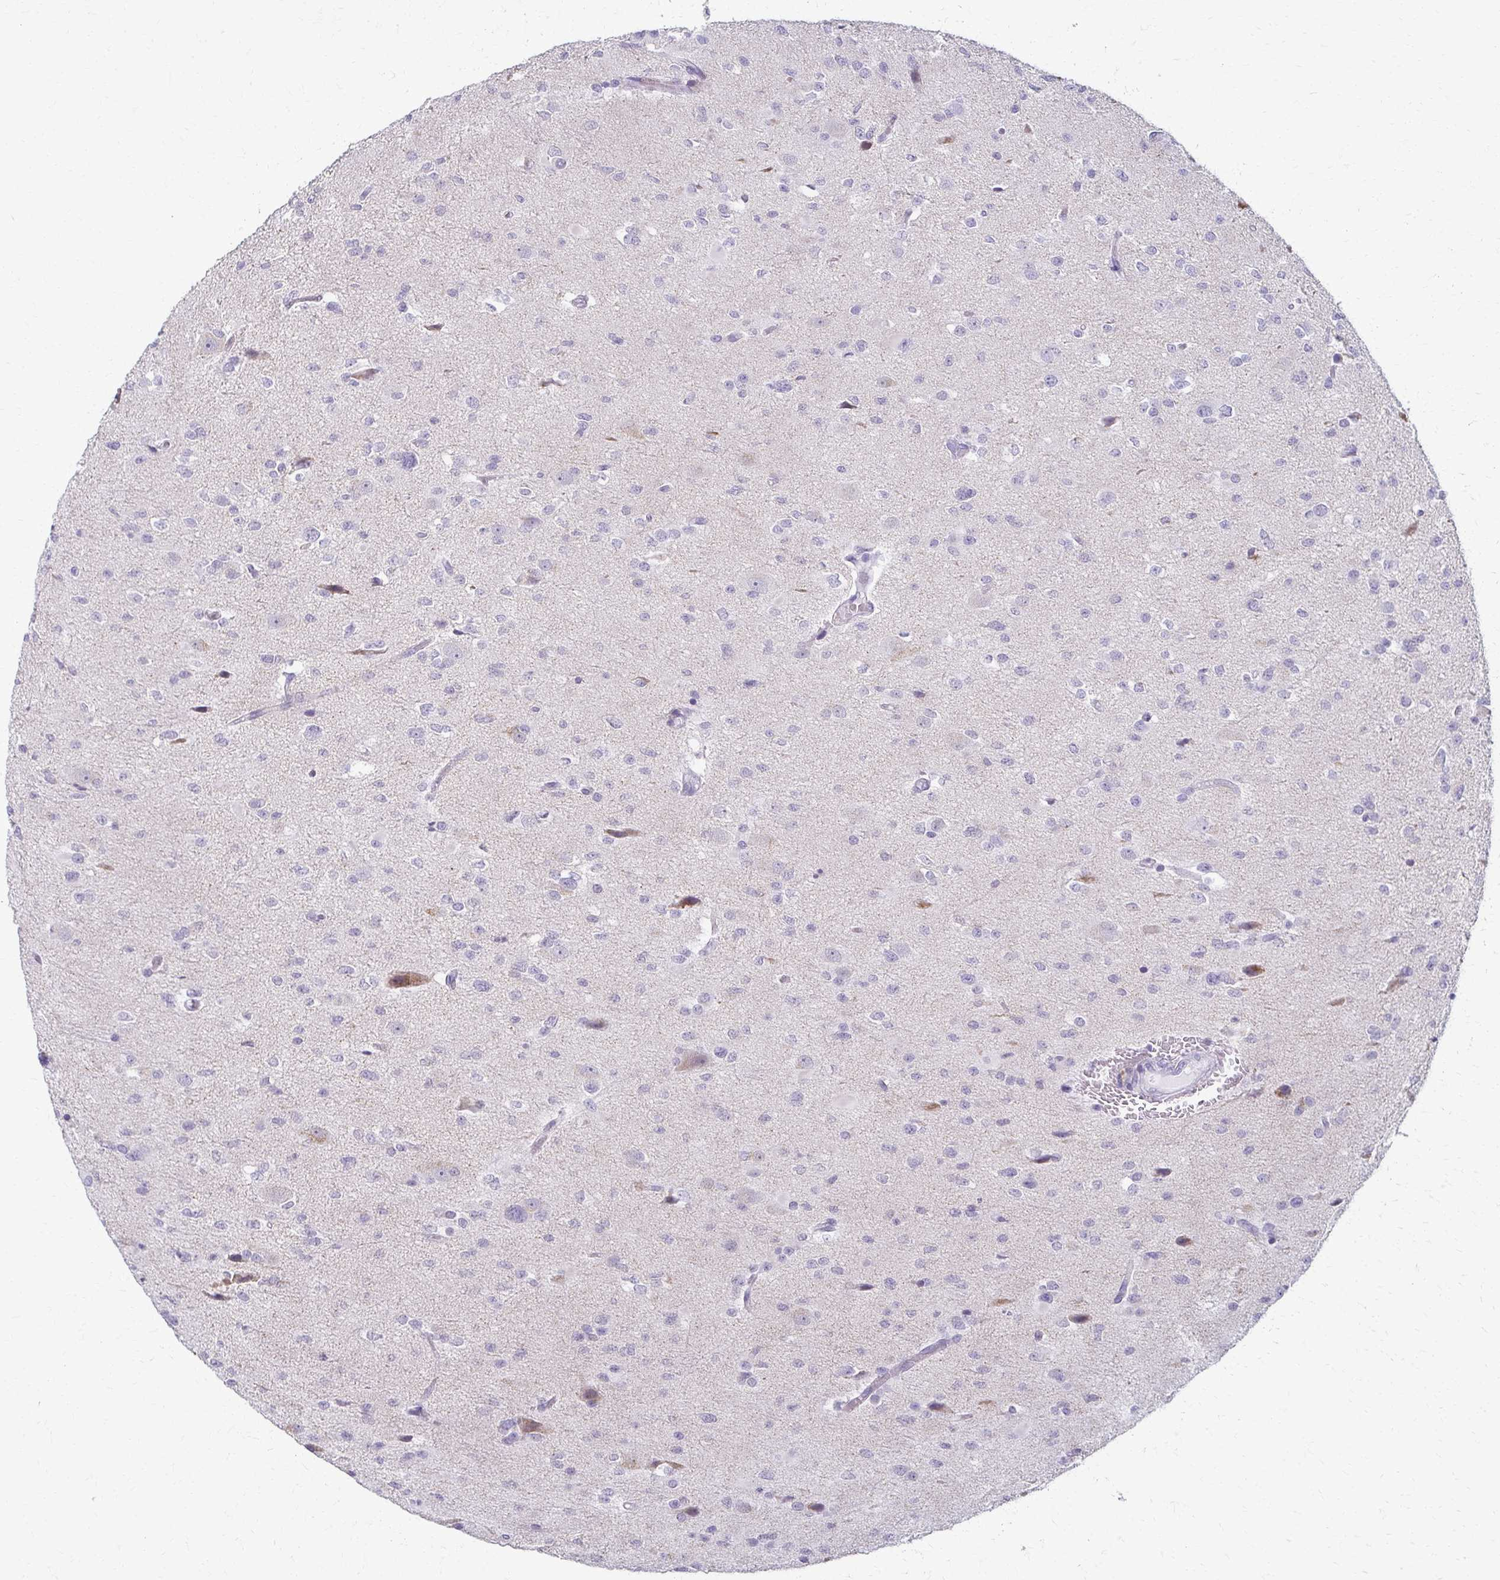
{"staining": {"intensity": "negative", "quantity": "none", "location": "none"}, "tissue": "glioma", "cell_type": "Tumor cells", "image_type": "cancer", "snomed": [{"axis": "morphology", "description": "Glioma, malignant, Low grade"}, {"axis": "topography", "description": "Brain"}], "caption": "This is an immunohistochemistry (IHC) micrograph of human malignant glioma (low-grade). There is no positivity in tumor cells.", "gene": "FCGR2B", "patient": {"sex": "female", "age": 32}}